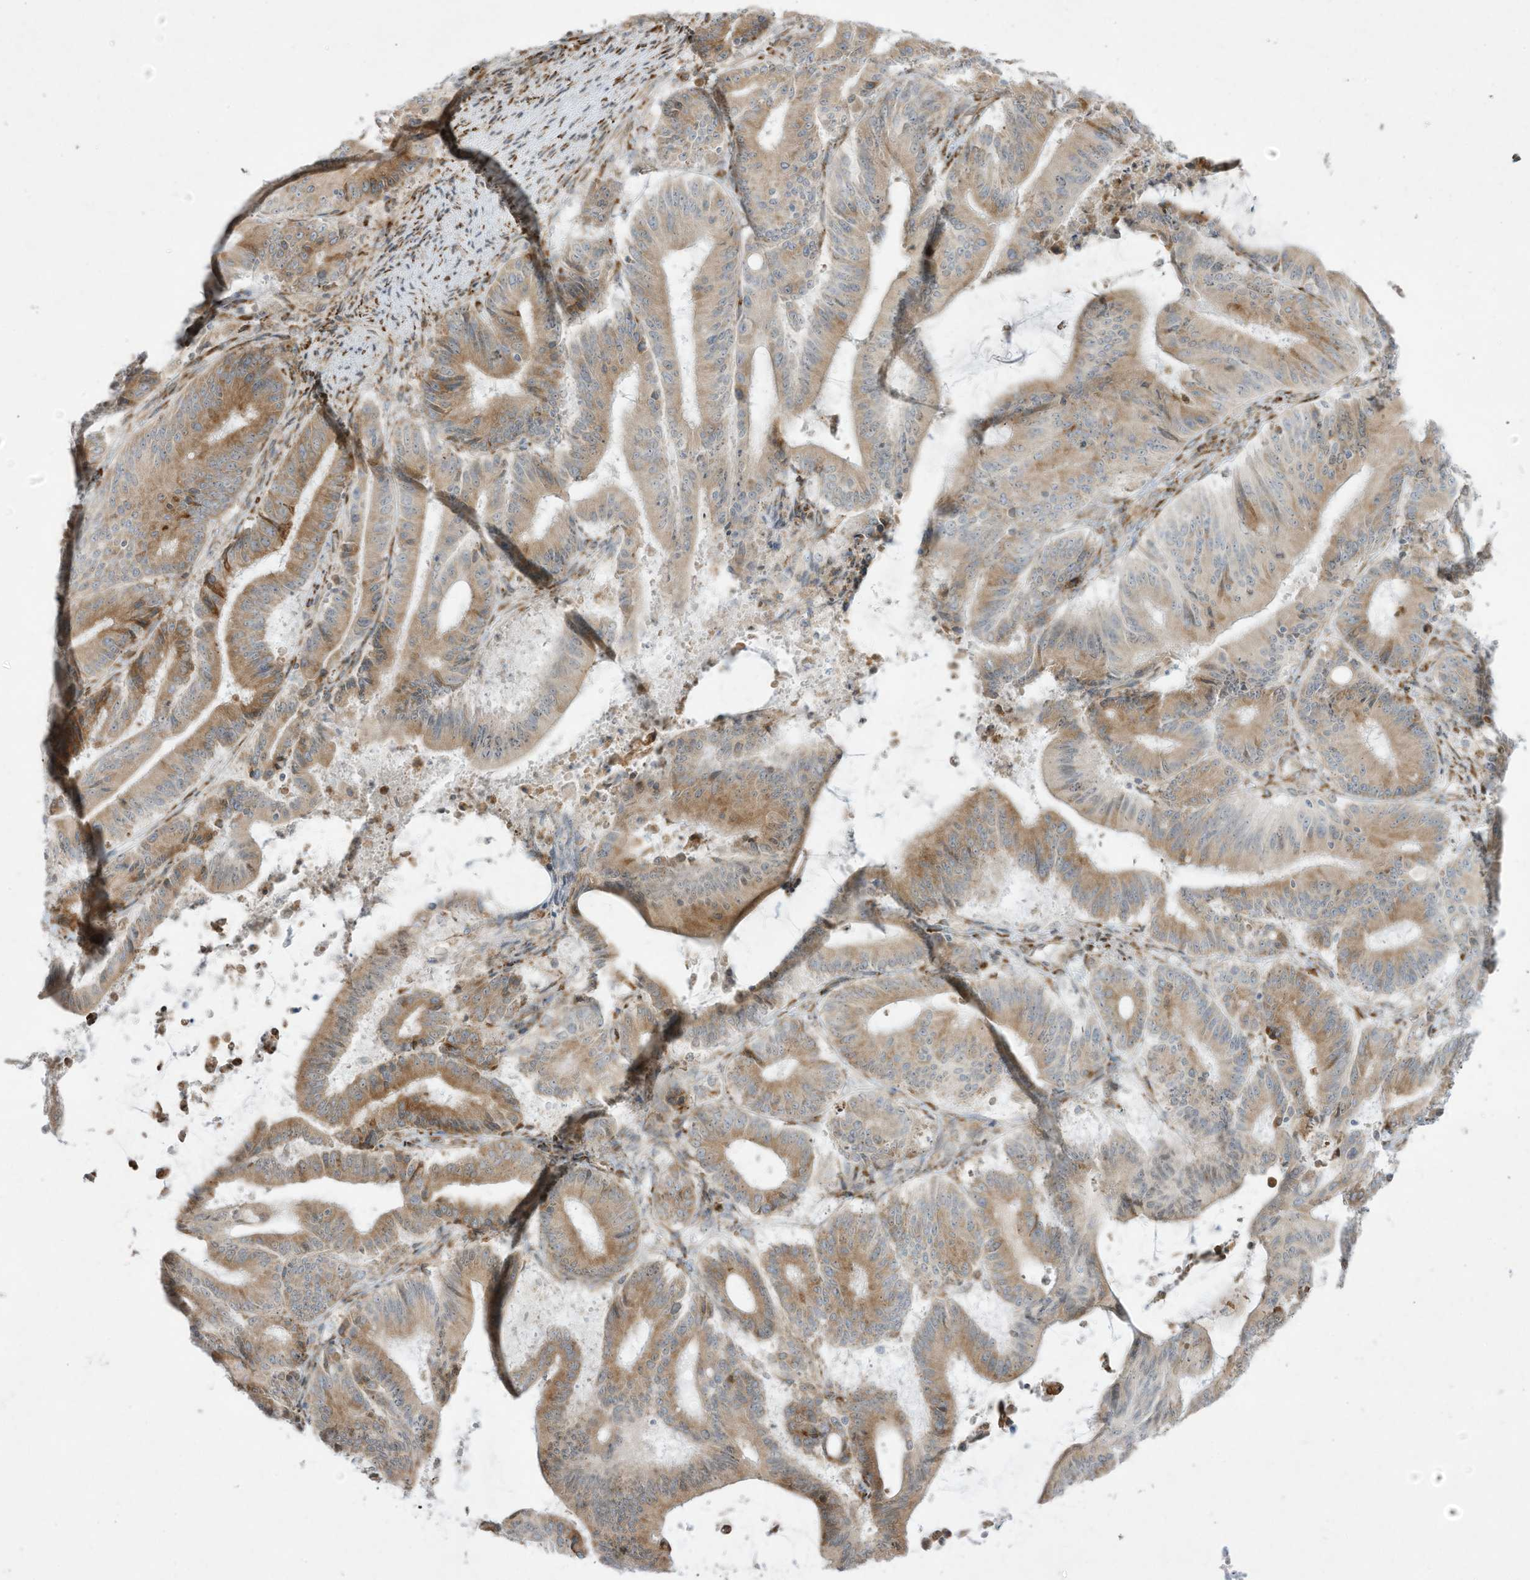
{"staining": {"intensity": "moderate", "quantity": "25%-75%", "location": "cytoplasmic/membranous"}, "tissue": "liver cancer", "cell_type": "Tumor cells", "image_type": "cancer", "snomed": [{"axis": "morphology", "description": "Normal tissue, NOS"}, {"axis": "morphology", "description": "Cholangiocarcinoma"}, {"axis": "topography", "description": "Liver"}, {"axis": "topography", "description": "Peripheral nerve tissue"}], "caption": "Liver cholangiocarcinoma tissue reveals moderate cytoplasmic/membranous expression in approximately 25%-75% of tumor cells, visualized by immunohistochemistry.", "gene": "PTK6", "patient": {"sex": "female", "age": 73}}